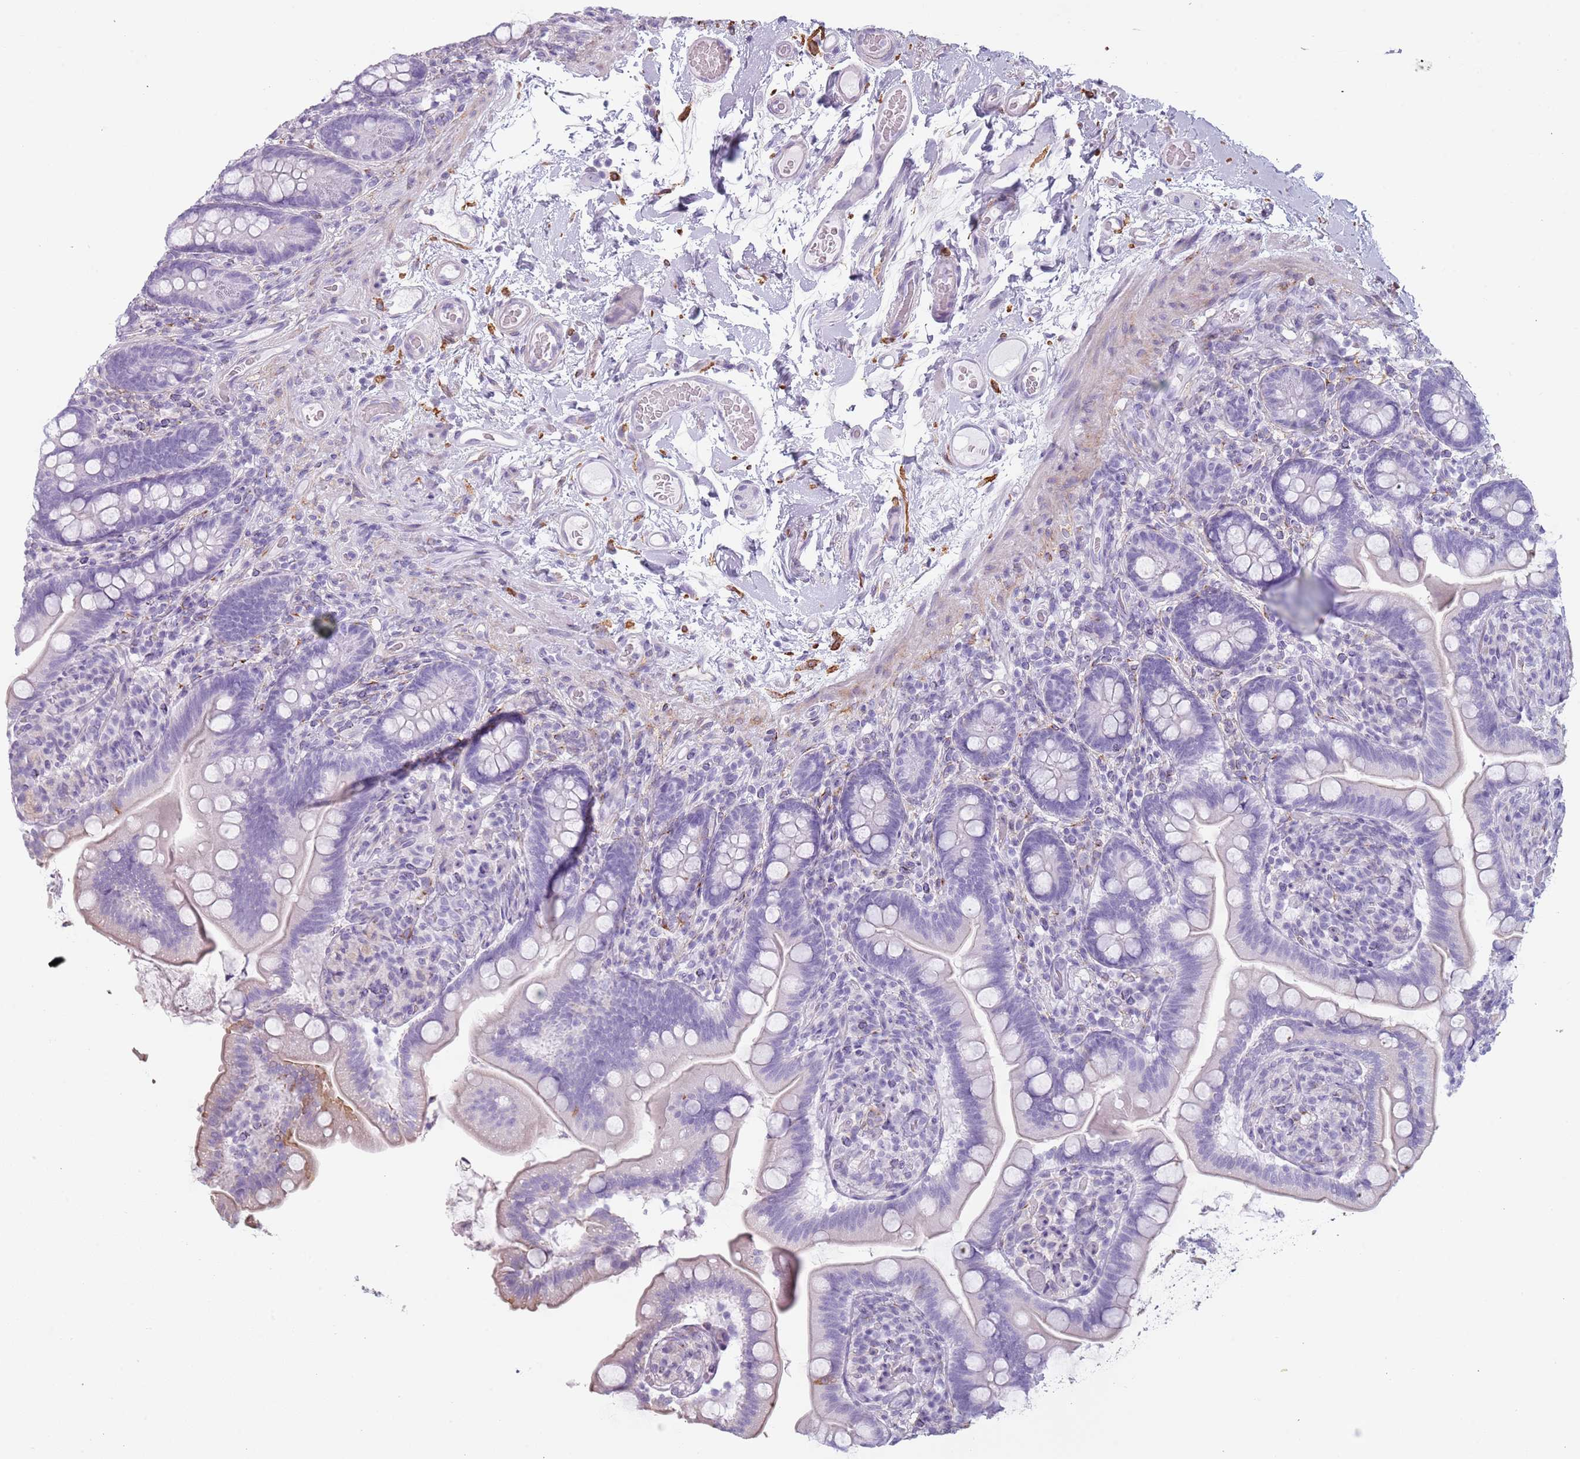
{"staining": {"intensity": "negative", "quantity": "none", "location": "none"}, "tissue": "small intestine", "cell_type": "Glandular cells", "image_type": "normal", "snomed": [{"axis": "morphology", "description": "Normal tissue, NOS"}, {"axis": "topography", "description": "Small intestine"}], "caption": "Small intestine stained for a protein using immunohistochemistry displays no positivity glandular cells.", "gene": "COLEC12", "patient": {"sex": "female", "age": 64}}